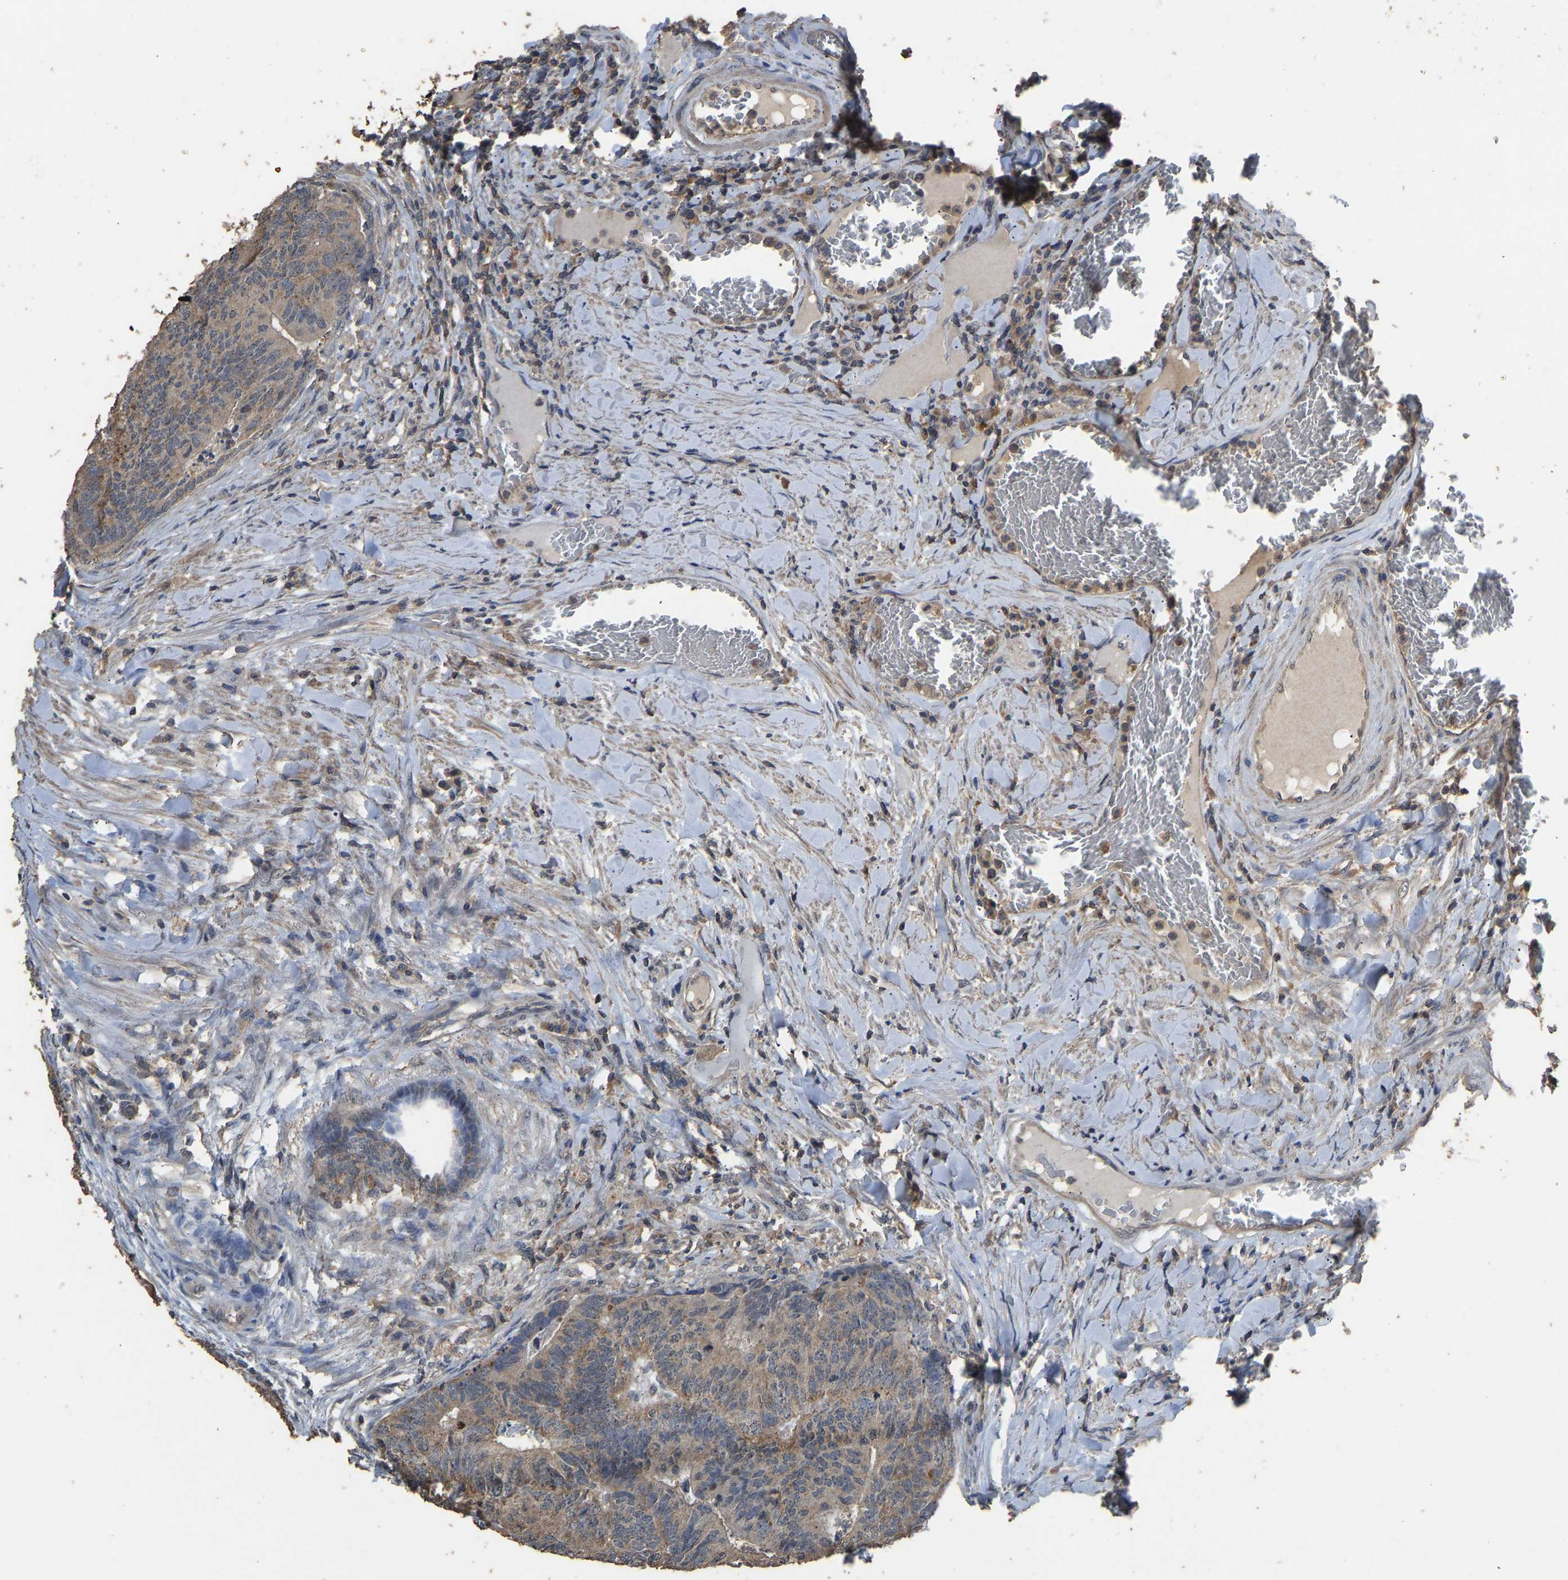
{"staining": {"intensity": "moderate", "quantity": ">75%", "location": "cytoplasmic/membranous"}, "tissue": "colorectal cancer", "cell_type": "Tumor cells", "image_type": "cancer", "snomed": [{"axis": "morphology", "description": "Adenocarcinoma, NOS"}, {"axis": "topography", "description": "Colon"}], "caption": "The image exhibits staining of adenocarcinoma (colorectal), revealing moderate cytoplasmic/membranous protein expression (brown color) within tumor cells.", "gene": "CIDEC", "patient": {"sex": "female", "age": 67}}